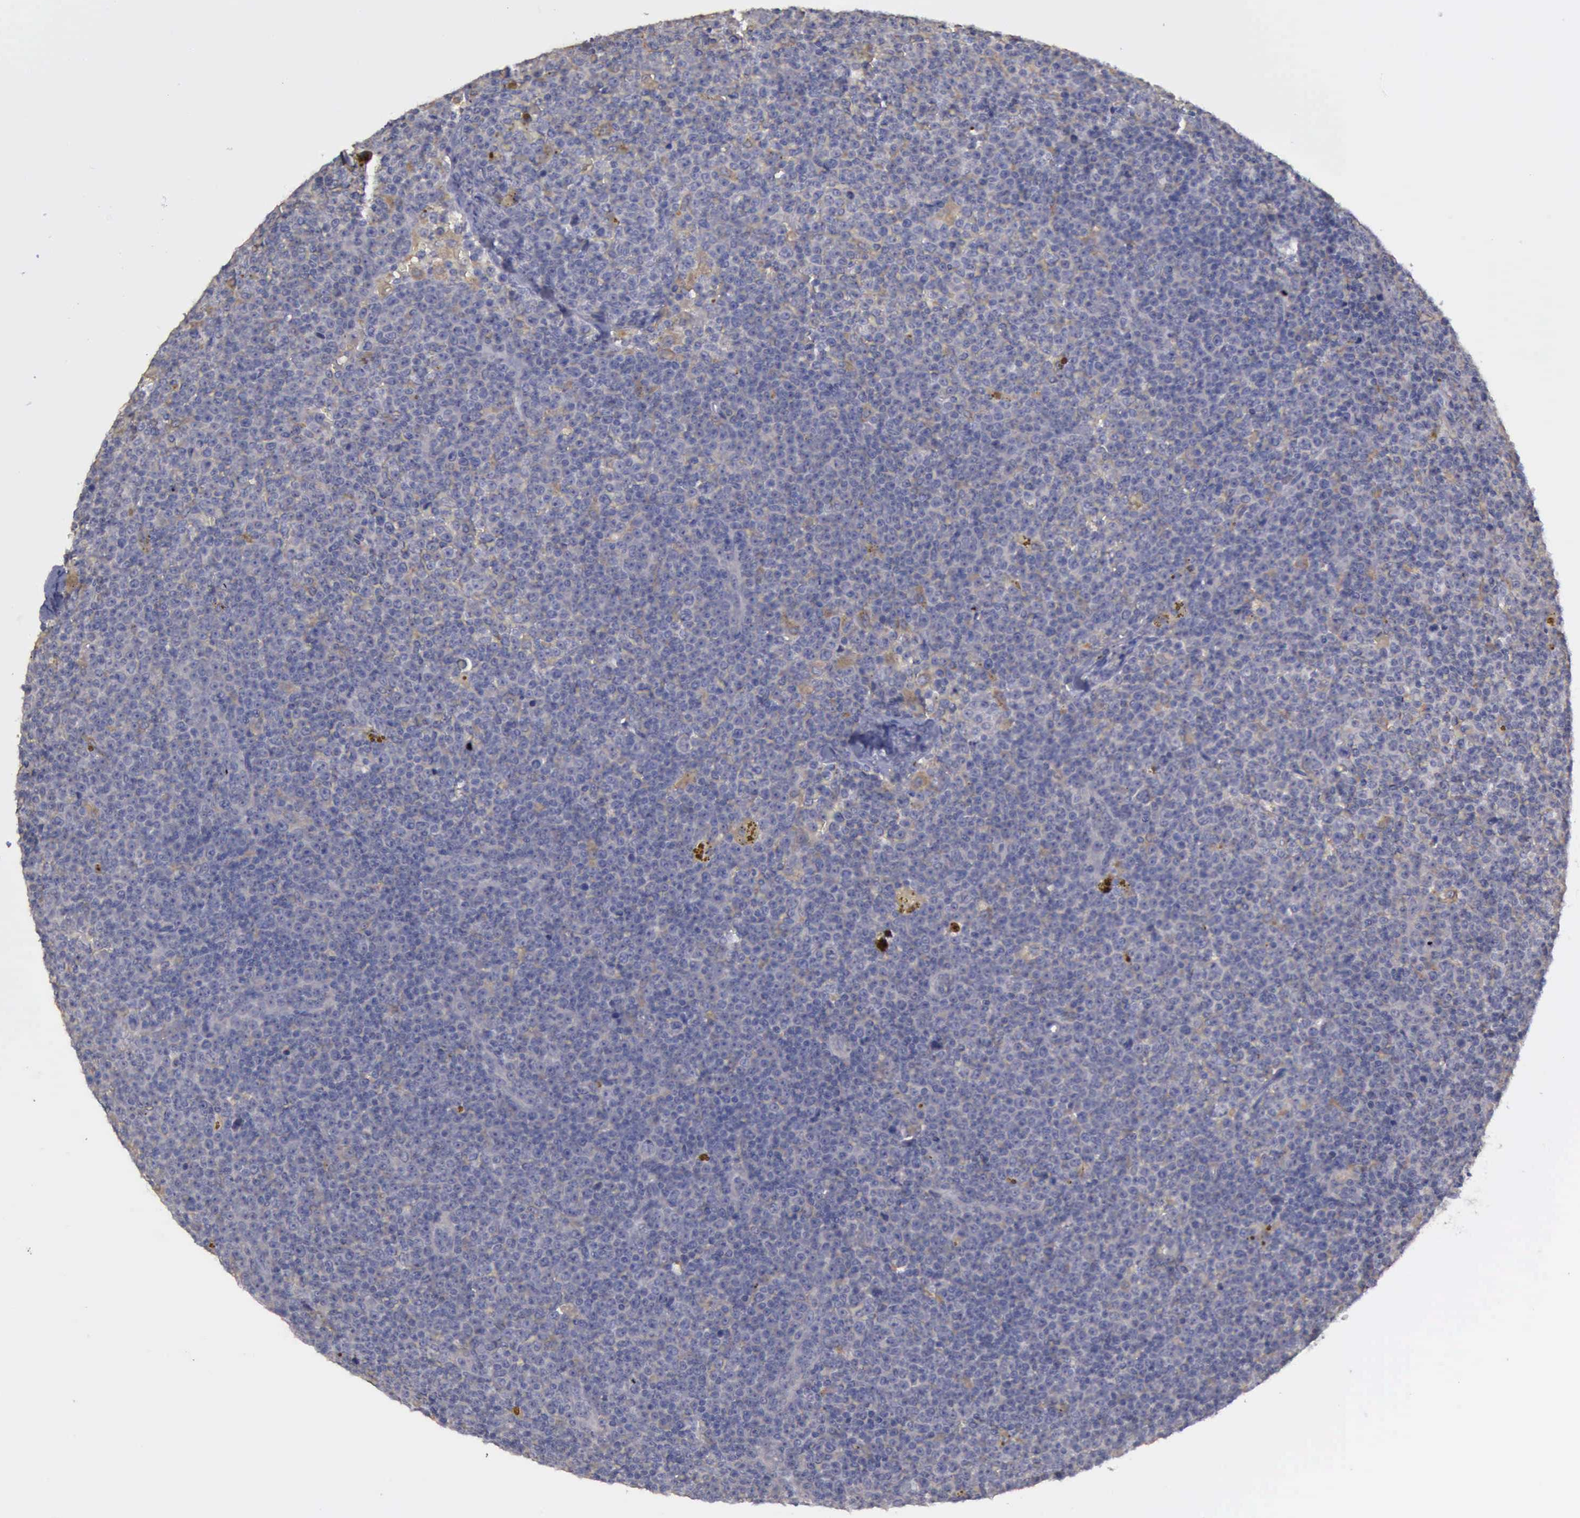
{"staining": {"intensity": "negative", "quantity": "none", "location": "none"}, "tissue": "lymphoma", "cell_type": "Tumor cells", "image_type": "cancer", "snomed": [{"axis": "morphology", "description": "Malignant lymphoma, non-Hodgkin's type, Low grade"}, {"axis": "topography", "description": "Lymph node"}], "caption": "DAB (3,3'-diaminobenzidine) immunohistochemical staining of human lymphoma exhibits no significant positivity in tumor cells. Nuclei are stained in blue.", "gene": "PHKA1", "patient": {"sex": "male", "age": 50}}